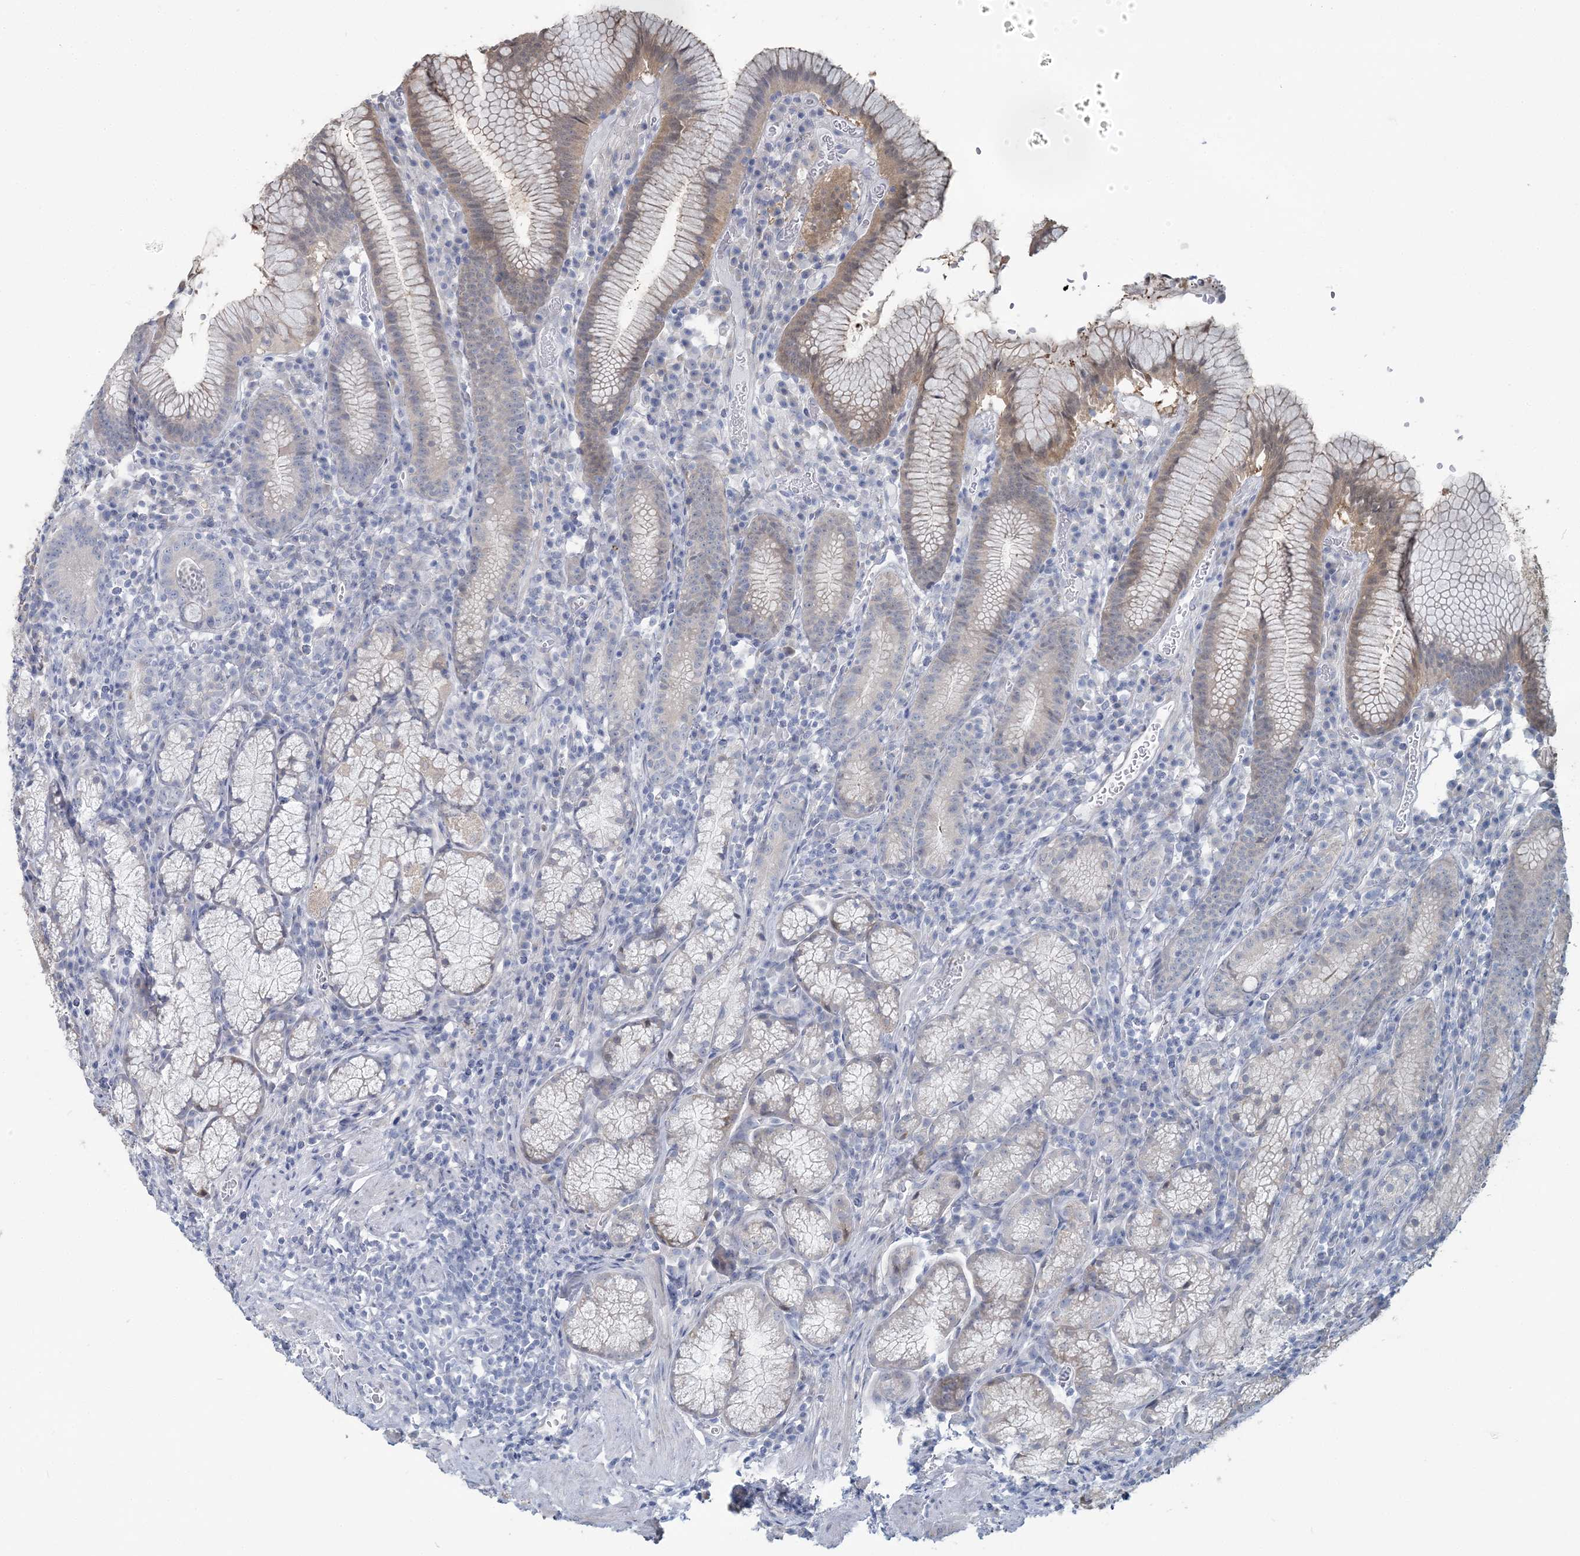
{"staining": {"intensity": "moderate", "quantity": "<25%", "location": "cytoplasmic/membranous"}, "tissue": "stomach", "cell_type": "Glandular cells", "image_type": "normal", "snomed": [{"axis": "morphology", "description": "Normal tissue, NOS"}, {"axis": "topography", "description": "Stomach"}], "caption": "Benign stomach shows moderate cytoplasmic/membranous positivity in approximately <25% of glandular cells.", "gene": "CMBL", "patient": {"sex": "male", "age": 55}}